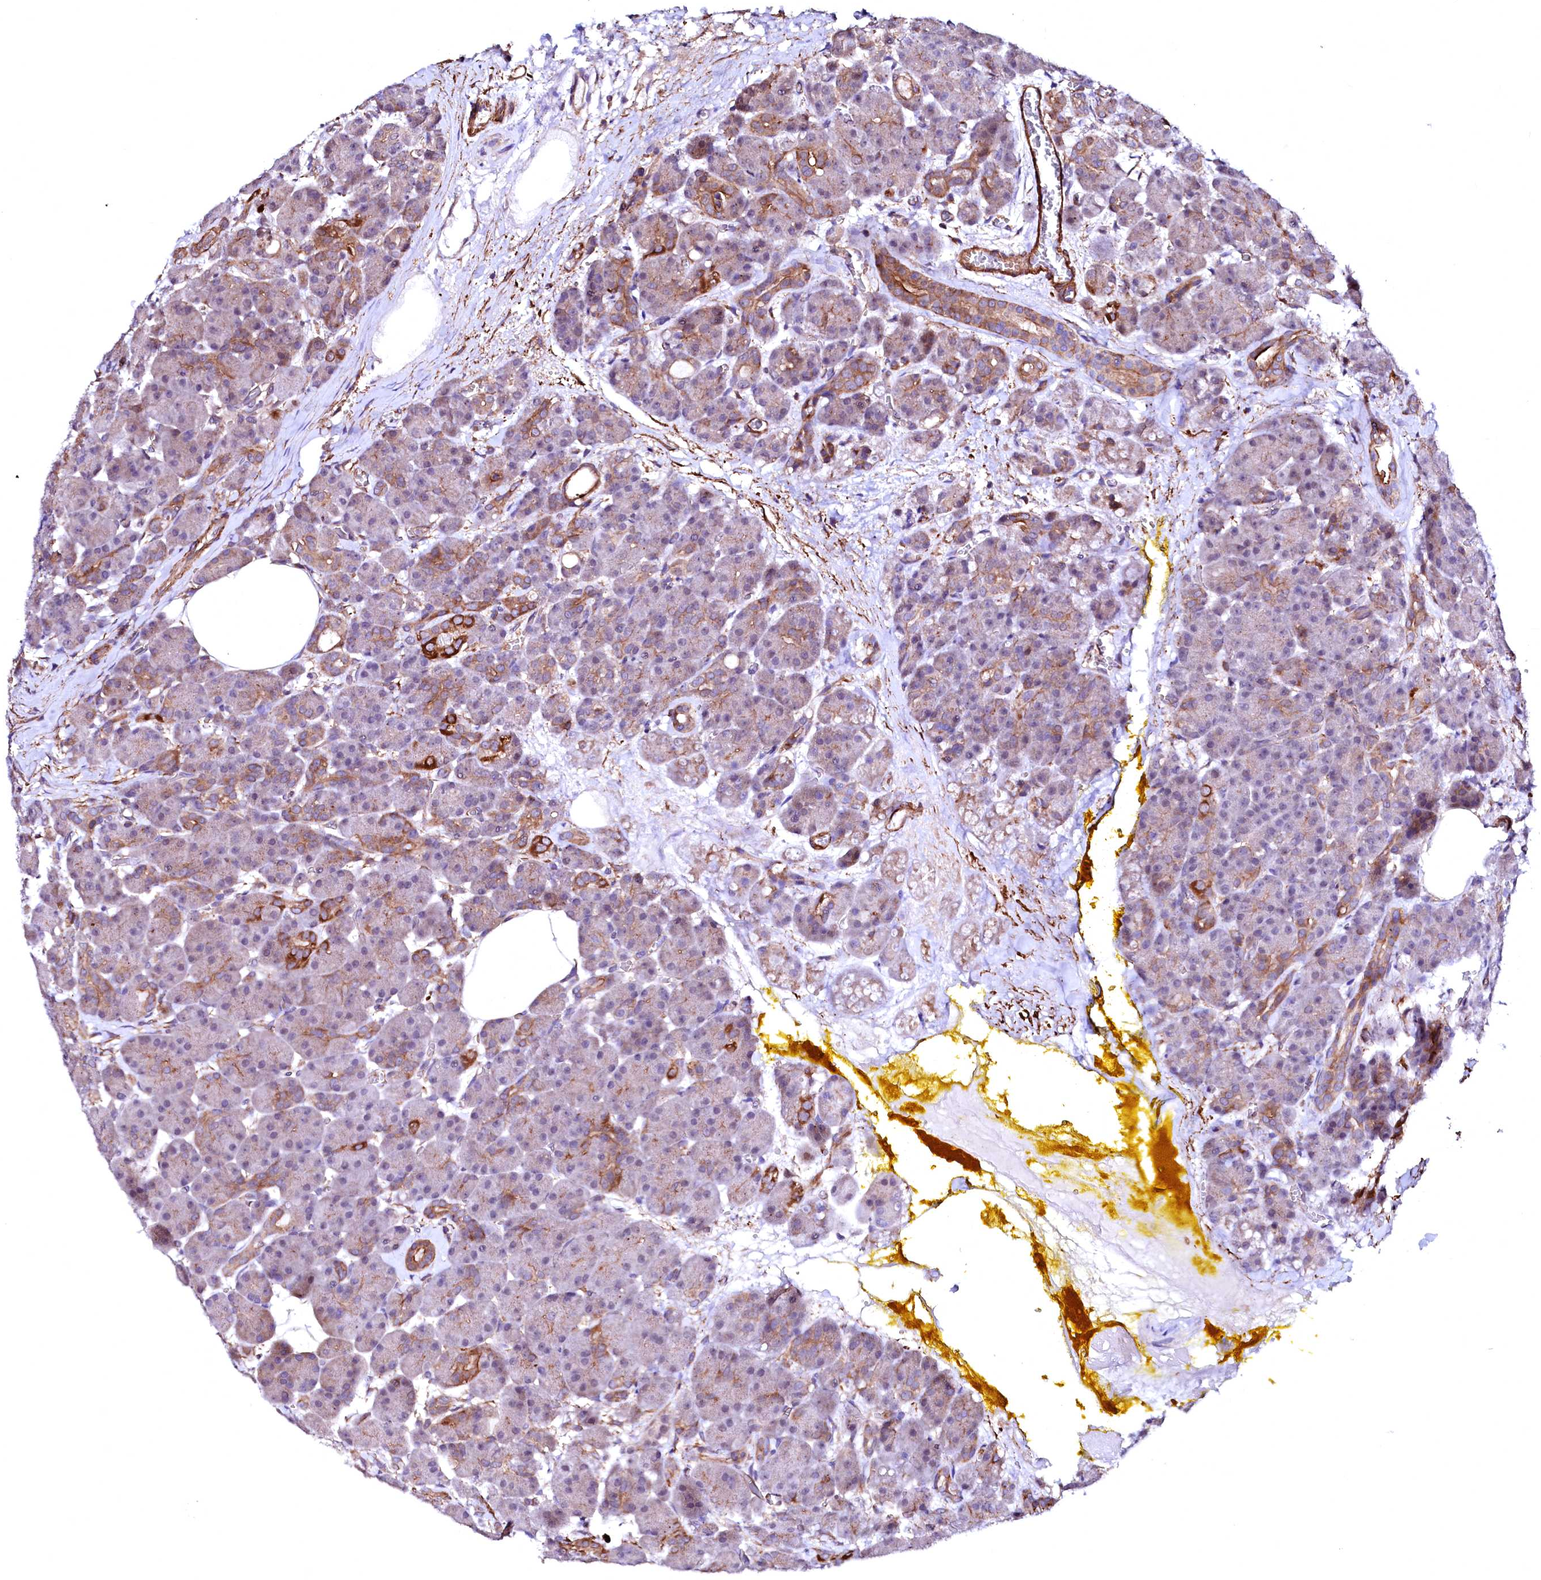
{"staining": {"intensity": "moderate", "quantity": "25%-75%", "location": "cytoplasmic/membranous"}, "tissue": "pancreas", "cell_type": "Exocrine glandular cells", "image_type": "normal", "snomed": [{"axis": "morphology", "description": "Normal tissue, NOS"}, {"axis": "topography", "description": "Pancreas"}], "caption": "Moderate cytoplasmic/membranous protein positivity is appreciated in about 25%-75% of exocrine glandular cells in pancreas.", "gene": "GPR176", "patient": {"sex": "male", "age": 63}}